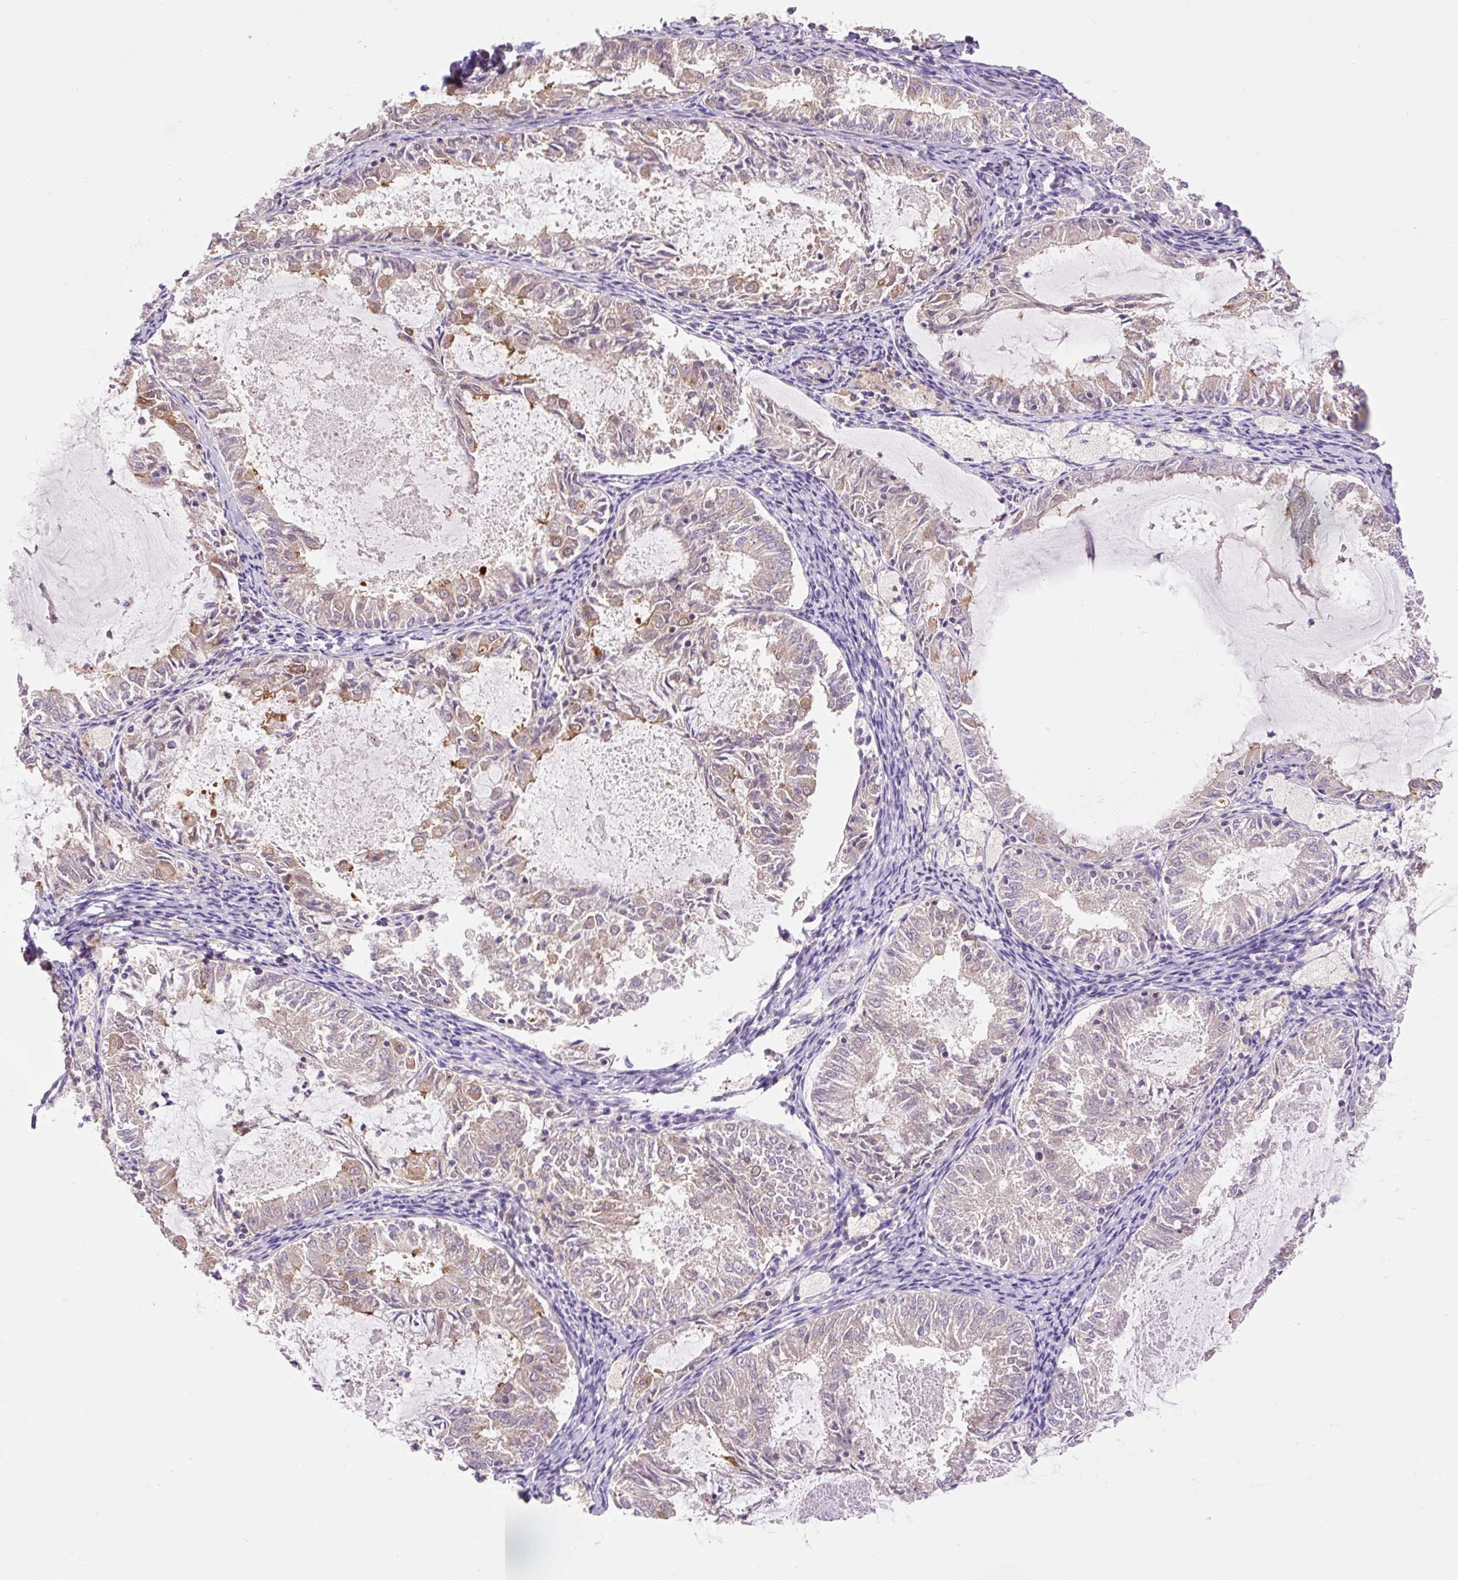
{"staining": {"intensity": "negative", "quantity": "none", "location": "none"}, "tissue": "endometrial cancer", "cell_type": "Tumor cells", "image_type": "cancer", "snomed": [{"axis": "morphology", "description": "Adenocarcinoma, NOS"}, {"axis": "topography", "description": "Endometrium"}], "caption": "A high-resolution image shows immunohistochemistry staining of endometrial cancer, which shows no significant staining in tumor cells. Brightfield microscopy of immunohistochemistry (IHC) stained with DAB (3,3'-diaminobenzidine) (brown) and hematoxylin (blue), captured at high magnification.", "gene": "COX8A", "patient": {"sex": "female", "age": 57}}